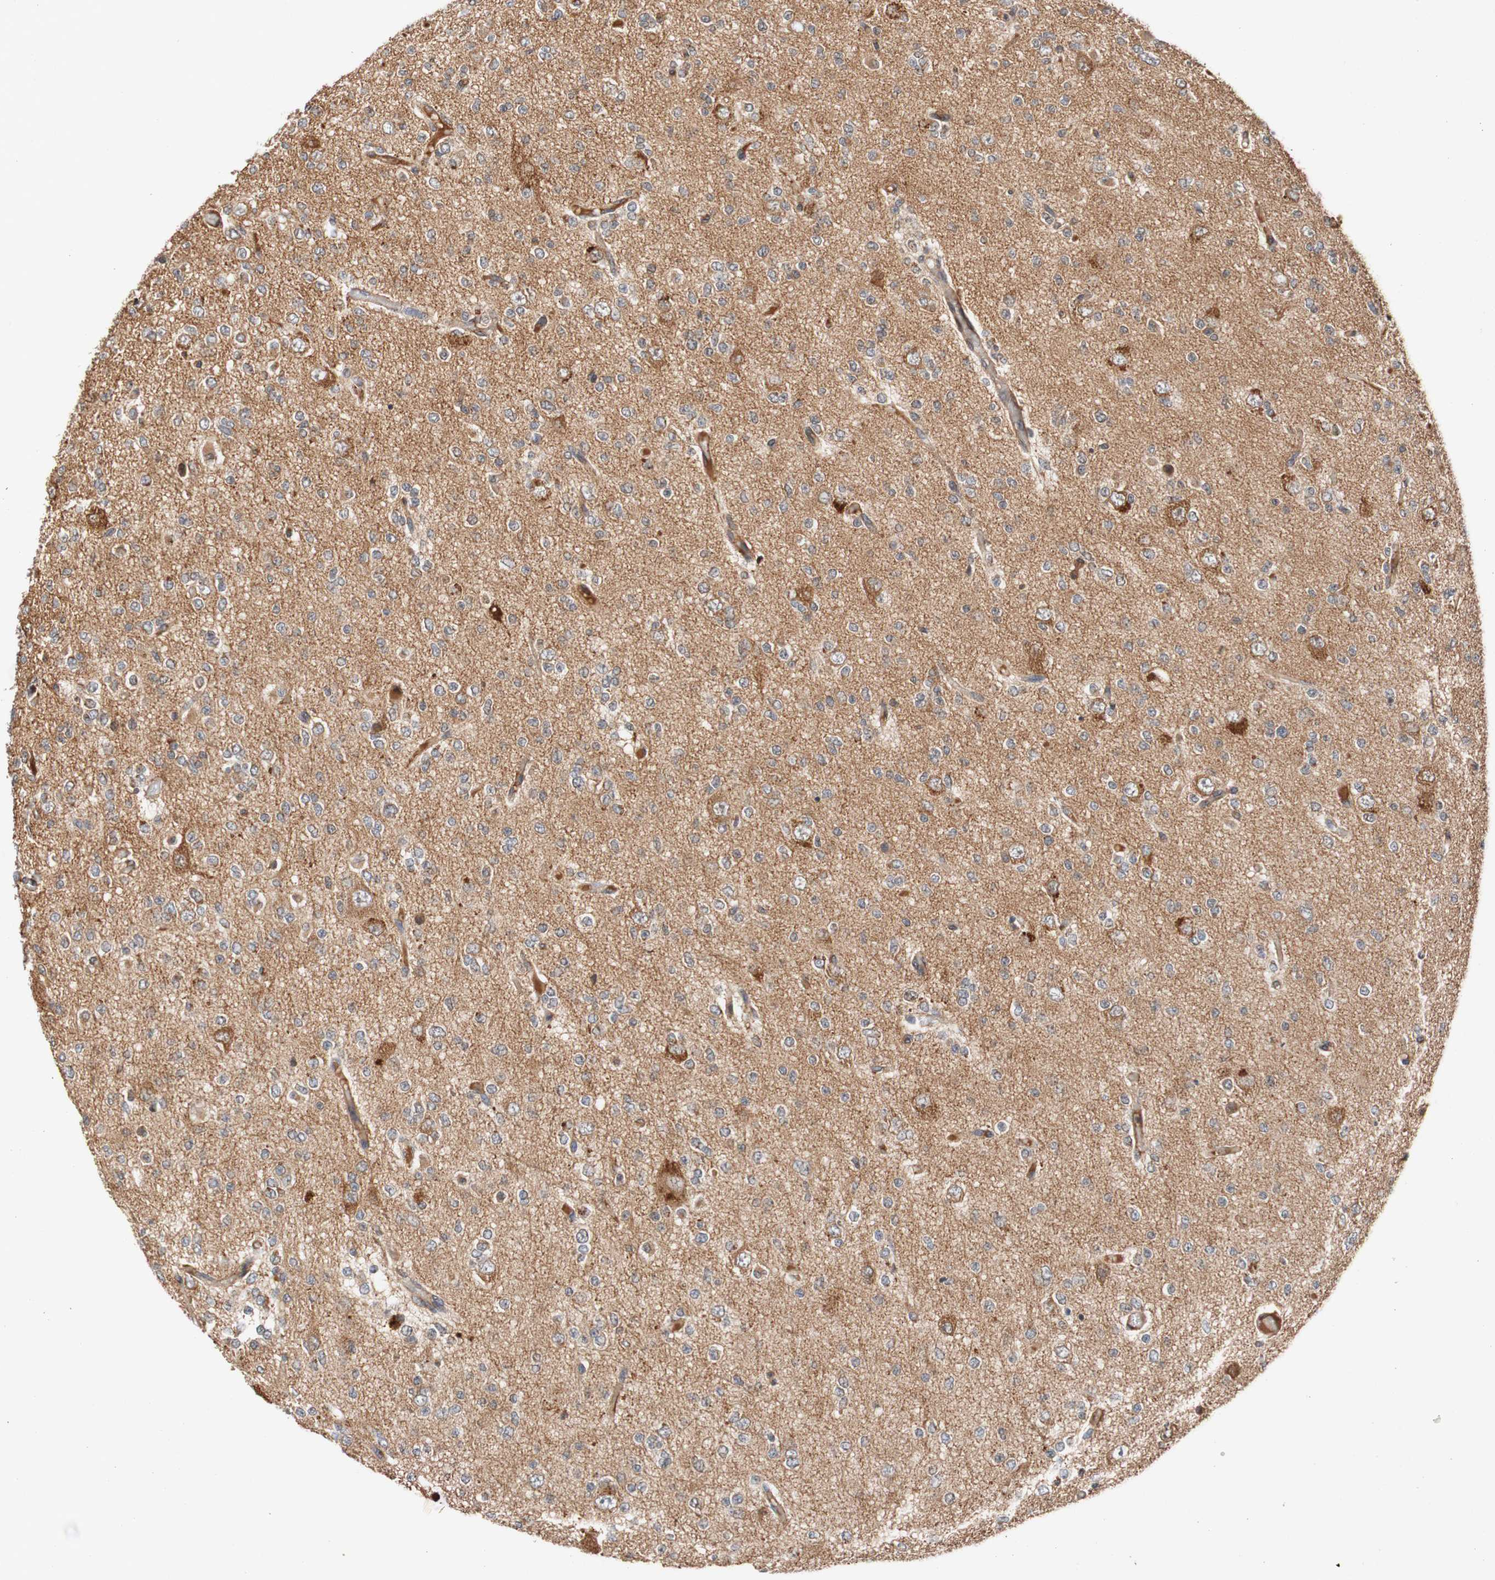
{"staining": {"intensity": "weak", "quantity": "25%-75%", "location": "cytoplasmic/membranous"}, "tissue": "glioma", "cell_type": "Tumor cells", "image_type": "cancer", "snomed": [{"axis": "morphology", "description": "Glioma, malignant, Low grade"}, {"axis": "topography", "description": "Brain"}], "caption": "There is low levels of weak cytoplasmic/membranous positivity in tumor cells of glioma, as demonstrated by immunohistochemical staining (brown color).", "gene": "PIN1", "patient": {"sex": "male", "age": 38}}